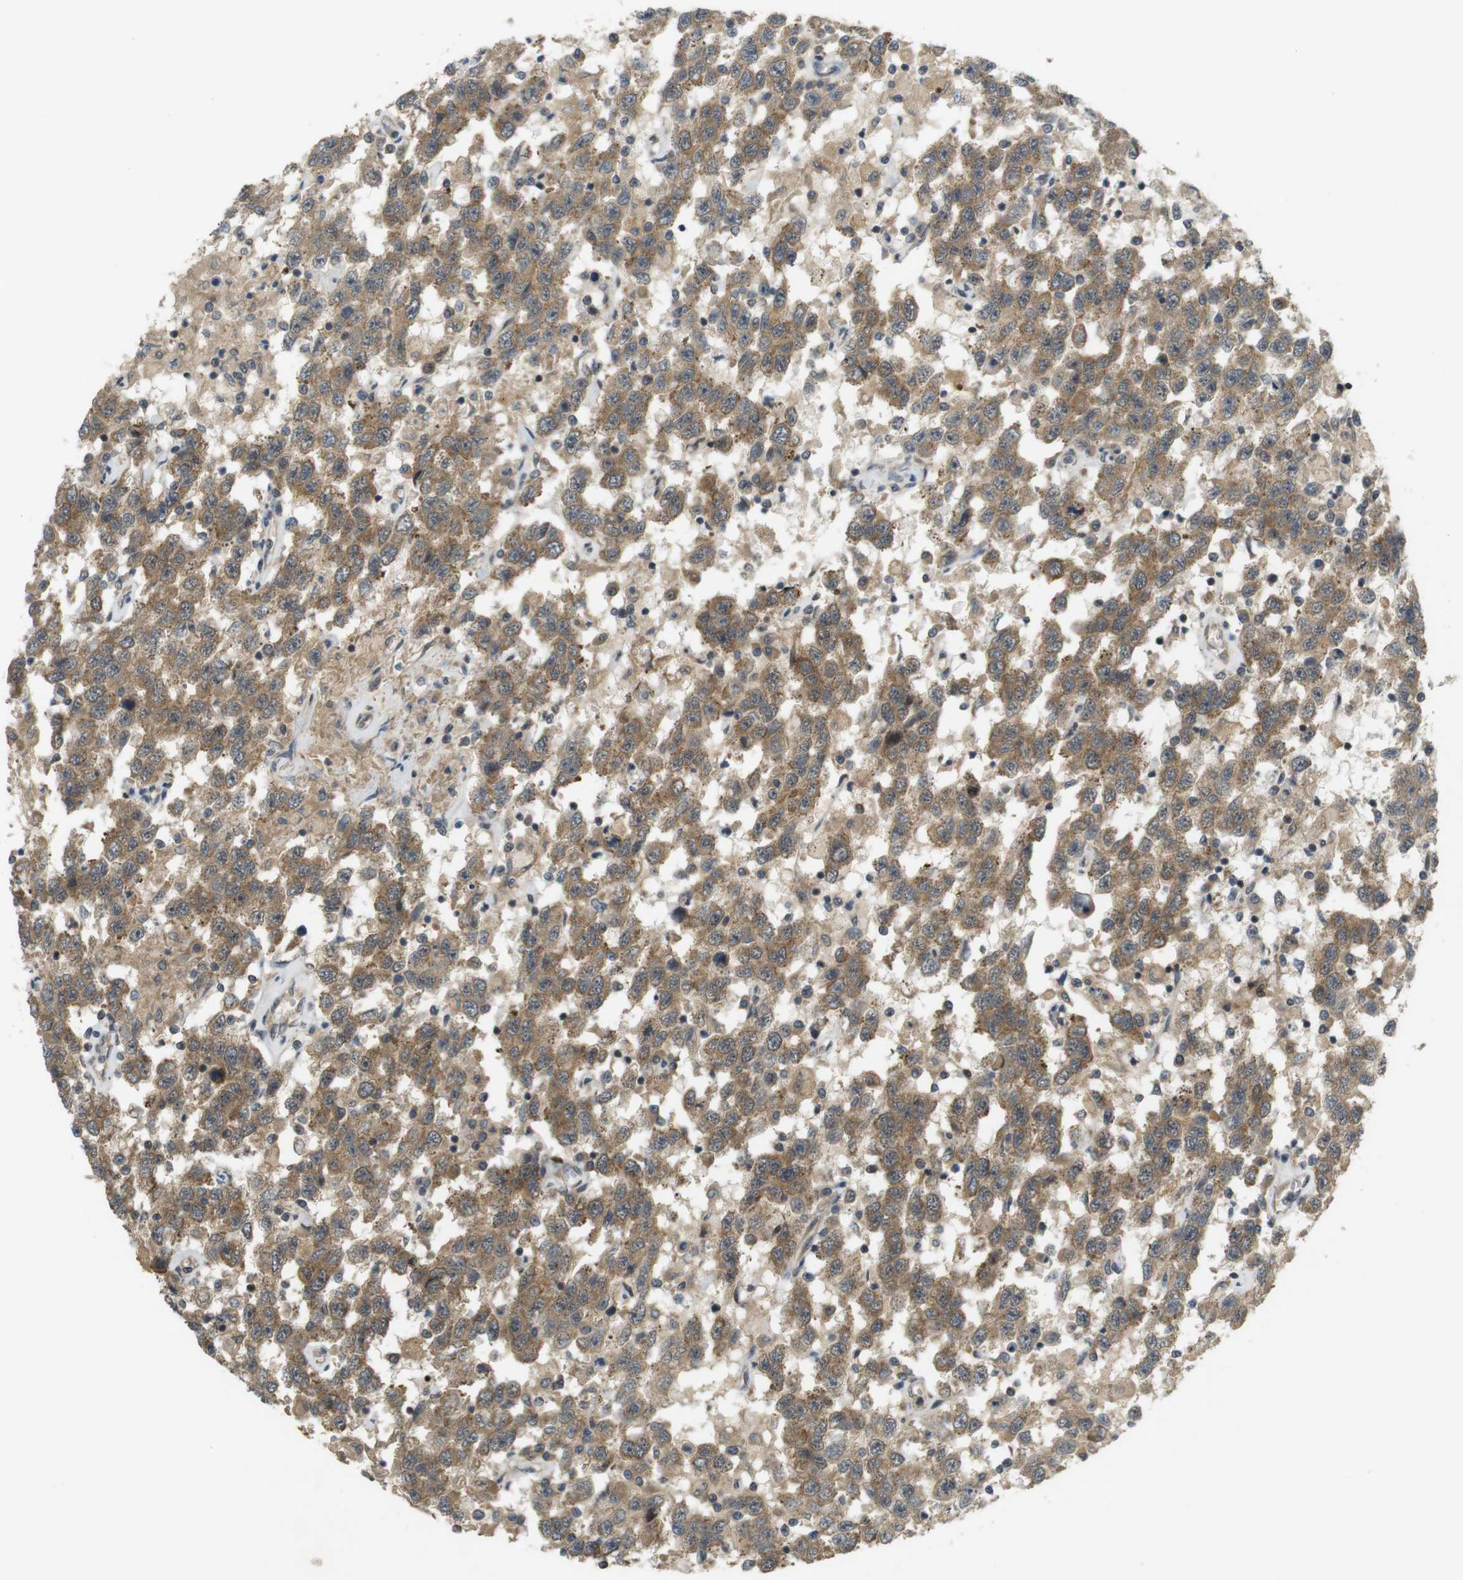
{"staining": {"intensity": "moderate", "quantity": ">75%", "location": "cytoplasmic/membranous,nuclear"}, "tissue": "testis cancer", "cell_type": "Tumor cells", "image_type": "cancer", "snomed": [{"axis": "morphology", "description": "Seminoma, NOS"}, {"axis": "topography", "description": "Testis"}], "caption": "High-magnification brightfield microscopy of testis seminoma stained with DAB (brown) and counterstained with hematoxylin (blue). tumor cells exhibit moderate cytoplasmic/membranous and nuclear staining is present in about>75% of cells. (DAB (3,3'-diaminobenzidine) IHC with brightfield microscopy, high magnification).", "gene": "TMX3", "patient": {"sex": "male", "age": 41}}